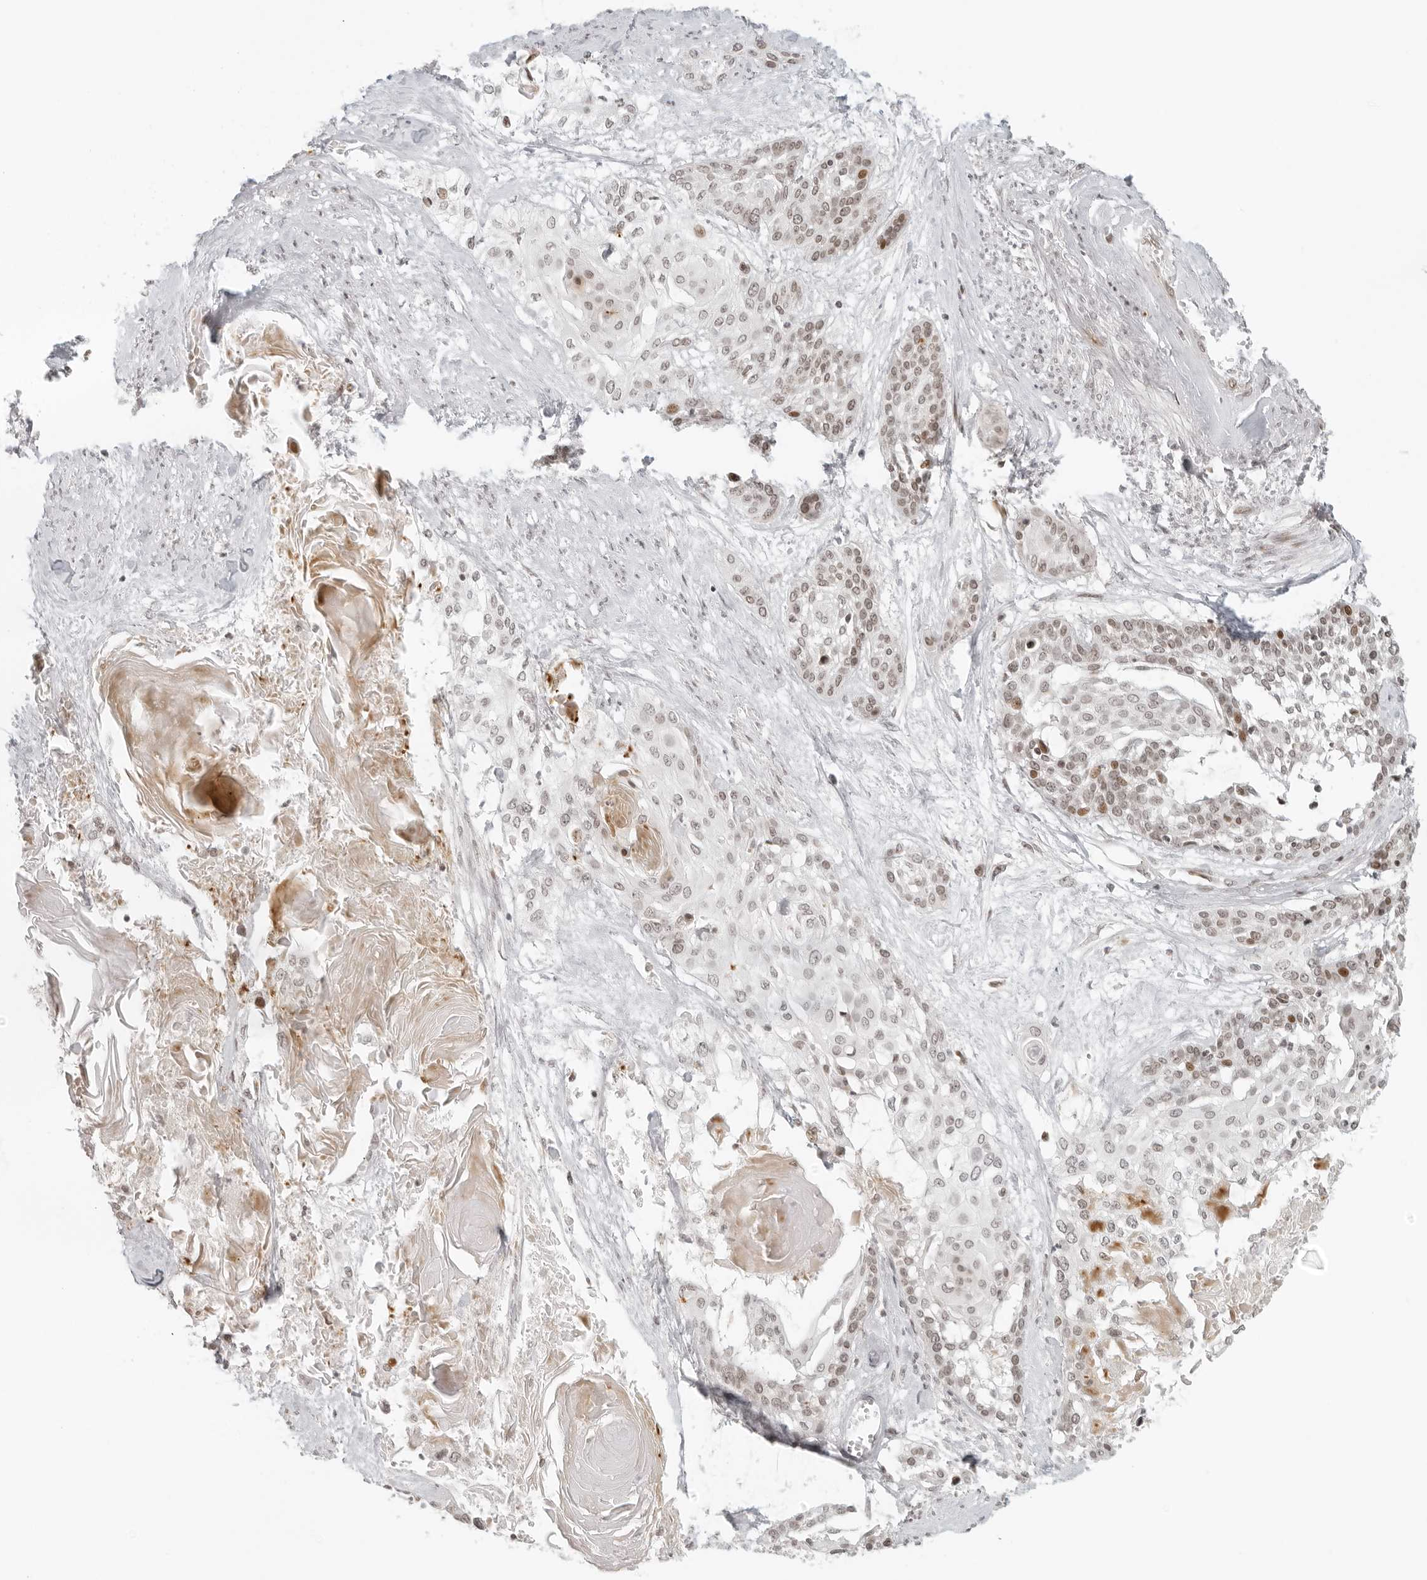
{"staining": {"intensity": "weak", "quantity": "25%-75%", "location": "nuclear"}, "tissue": "cervical cancer", "cell_type": "Tumor cells", "image_type": "cancer", "snomed": [{"axis": "morphology", "description": "Squamous cell carcinoma, NOS"}, {"axis": "topography", "description": "Cervix"}], "caption": "Immunohistochemistry (IHC) of human cervical squamous cell carcinoma displays low levels of weak nuclear positivity in approximately 25%-75% of tumor cells.", "gene": "ZNF407", "patient": {"sex": "female", "age": 57}}